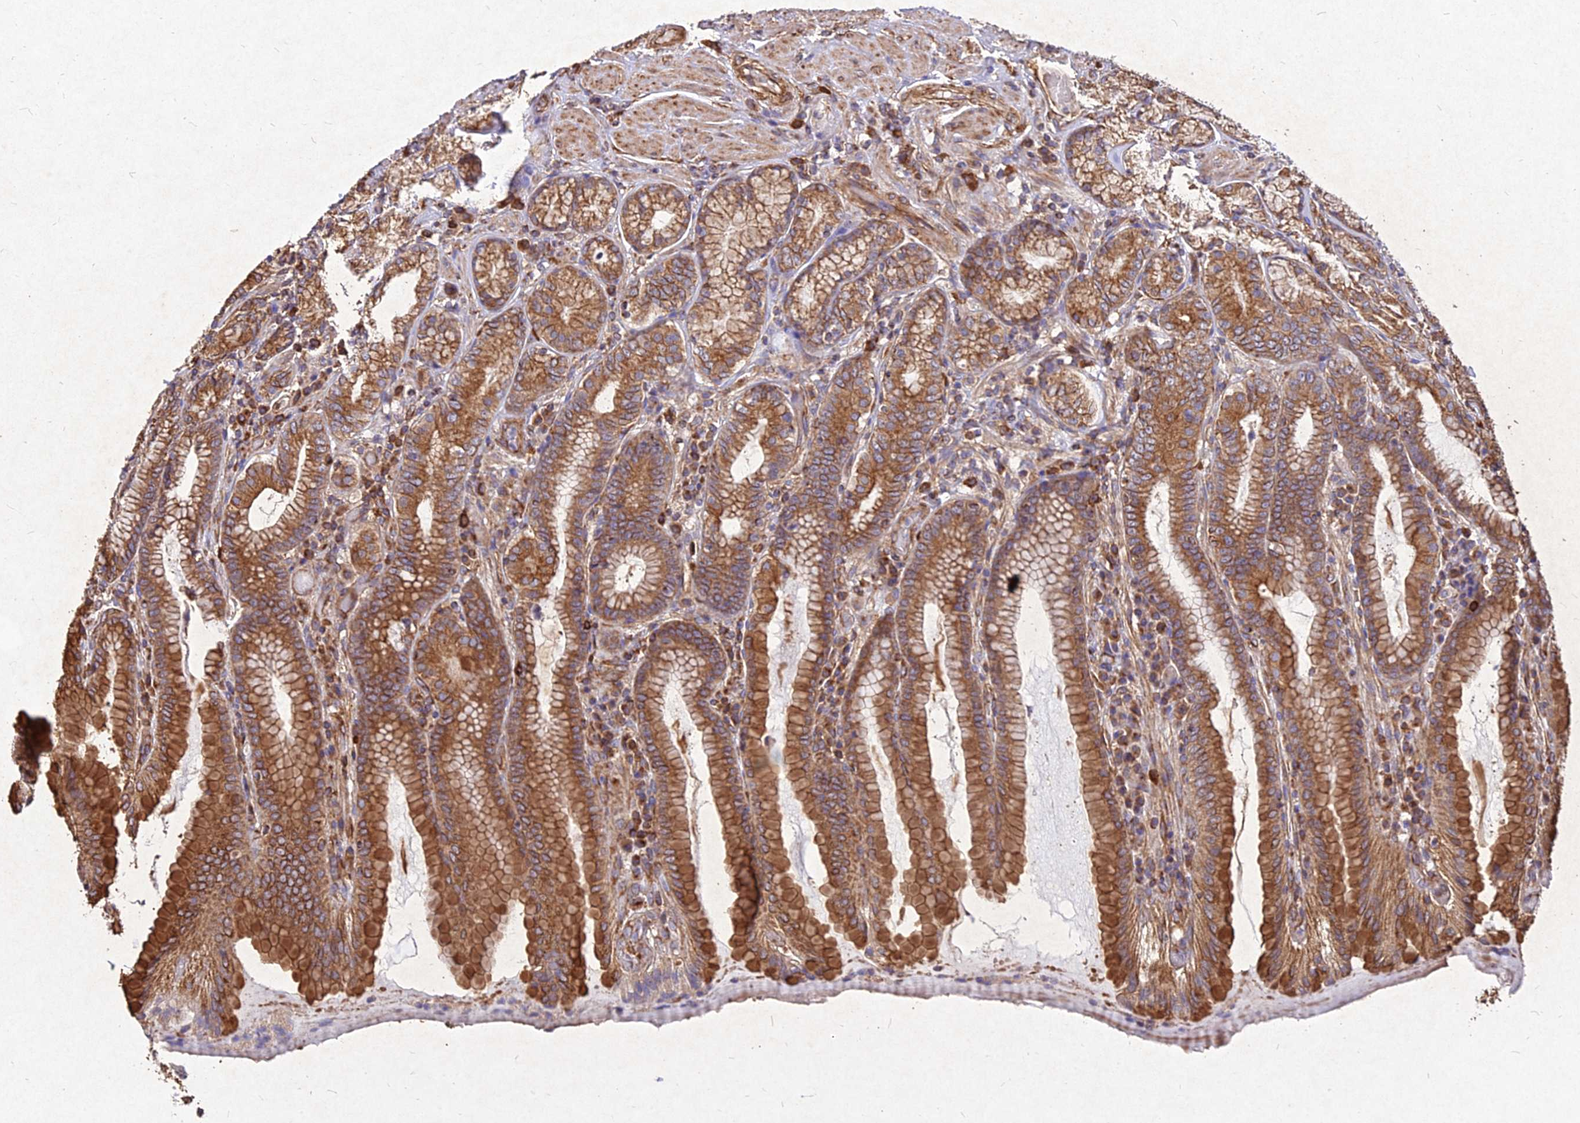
{"staining": {"intensity": "moderate", "quantity": ">75%", "location": "cytoplasmic/membranous"}, "tissue": "stomach", "cell_type": "Glandular cells", "image_type": "normal", "snomed": [{"axis": "morphology", "description": "Normal tissue, NOS"}, {"axis": "topography", "description": "Stomach, upper"}, {"axis": "topography", "description": "Stomach, lower"}], "caption": "Moderate cytoplasmic/membranous positivity for a protein is present in about >75% of glandular cells of normal stomach using IHC.", "gene": "SKA1", "patient": {"sex": "female", "age": 76}}